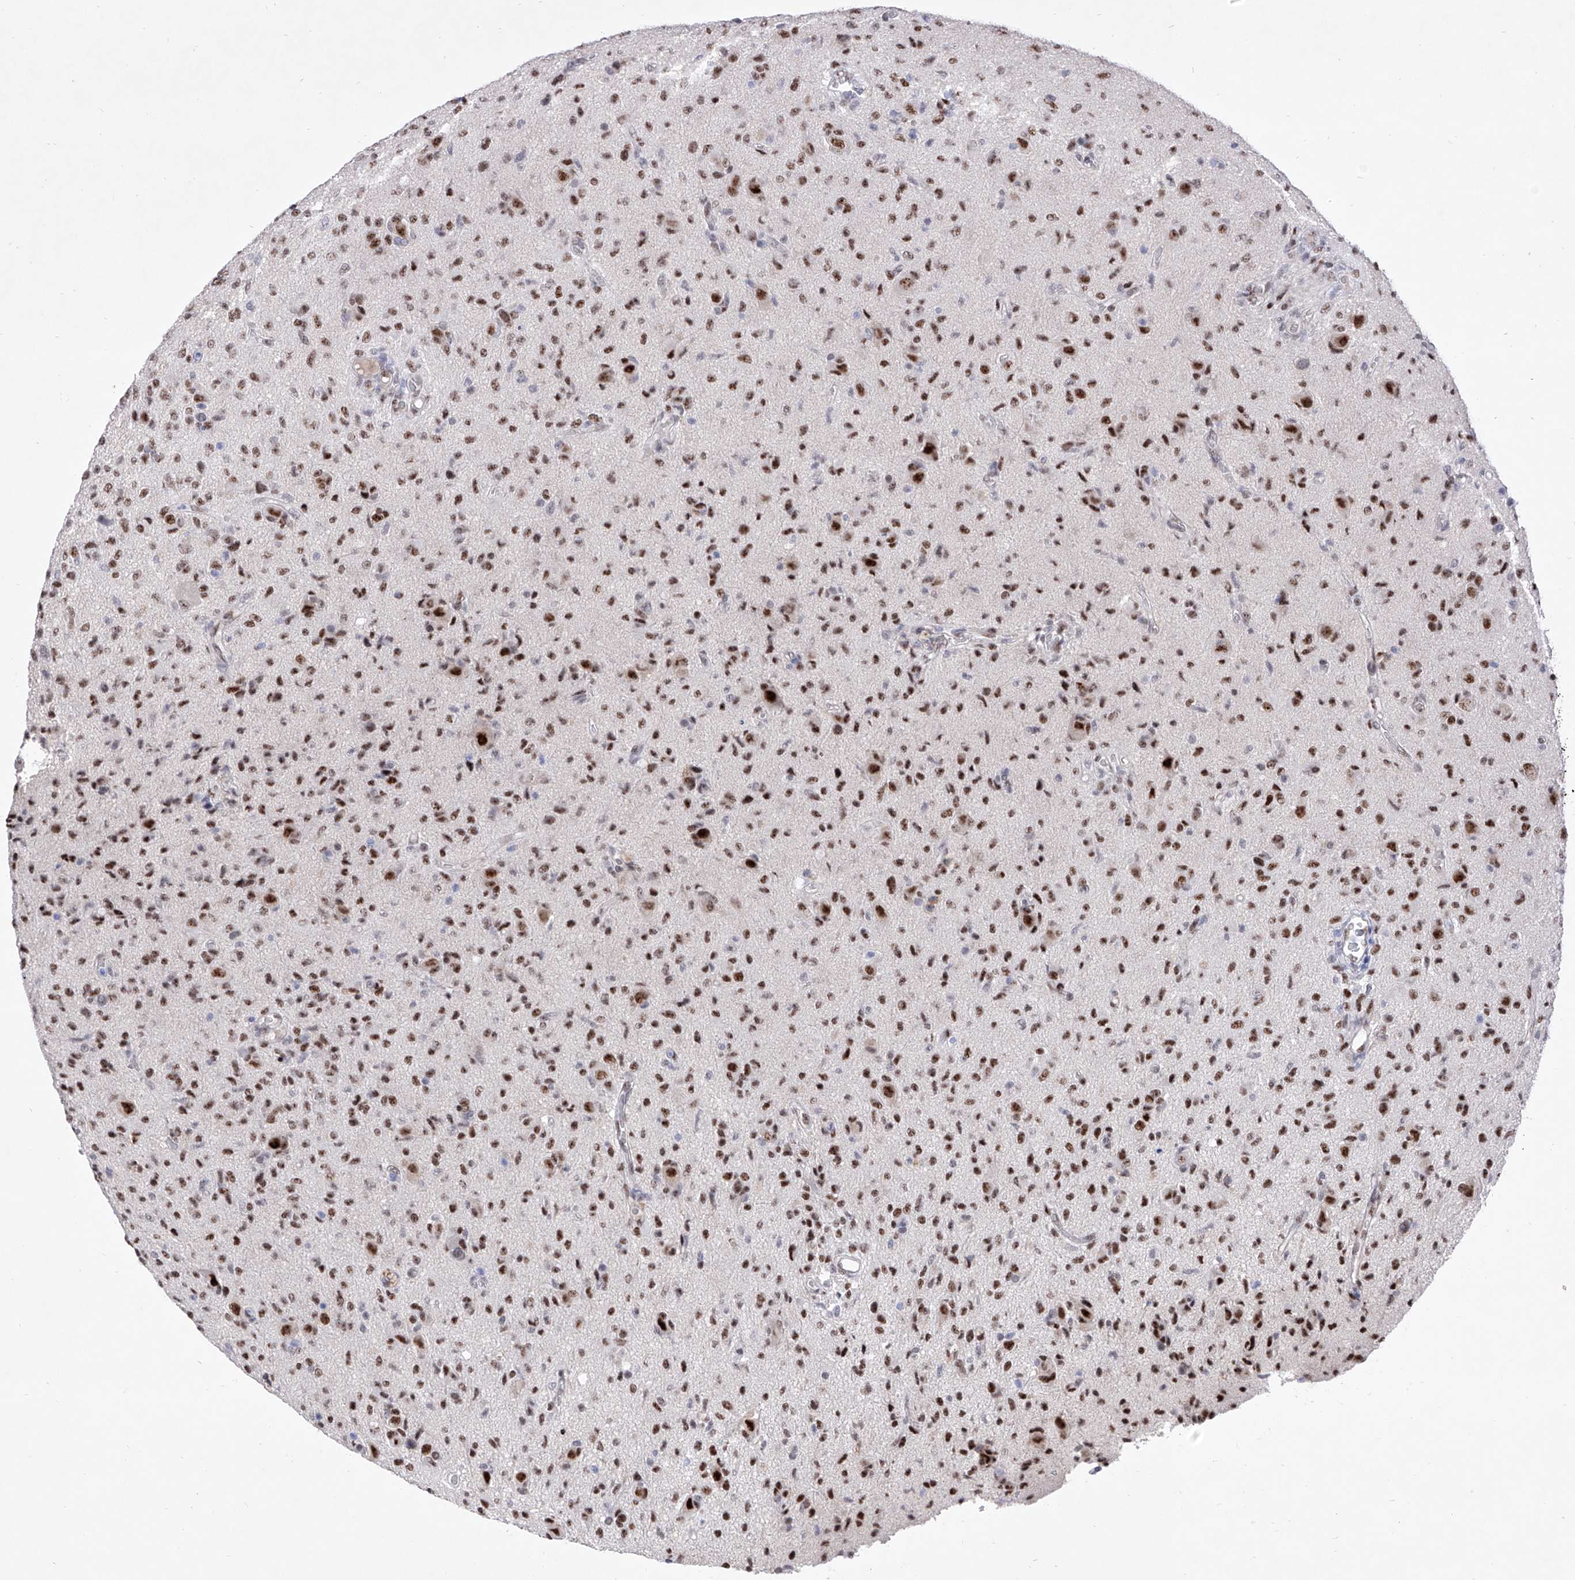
{"staining": {"intensity": "moderate", "quantity": ">75%", "location": "nuclear"}, "tissue": "glioma", "cell_type": "Tumor cells", "image_type": "cancer", "snomed": [{"axis": "morphology", "description": "Glioma, malignant, High grade"}, {"axis": "topography", "description": "Brain"}], "caption": "High-power microscopy captured an immunohistochemistry (IHC) photomicrograph of glioma, revealing moderate nuclear expression in approximately >75% of tumor cells.", "gene": "ATN1", "patient": {"sex": "female", "age": 57}}